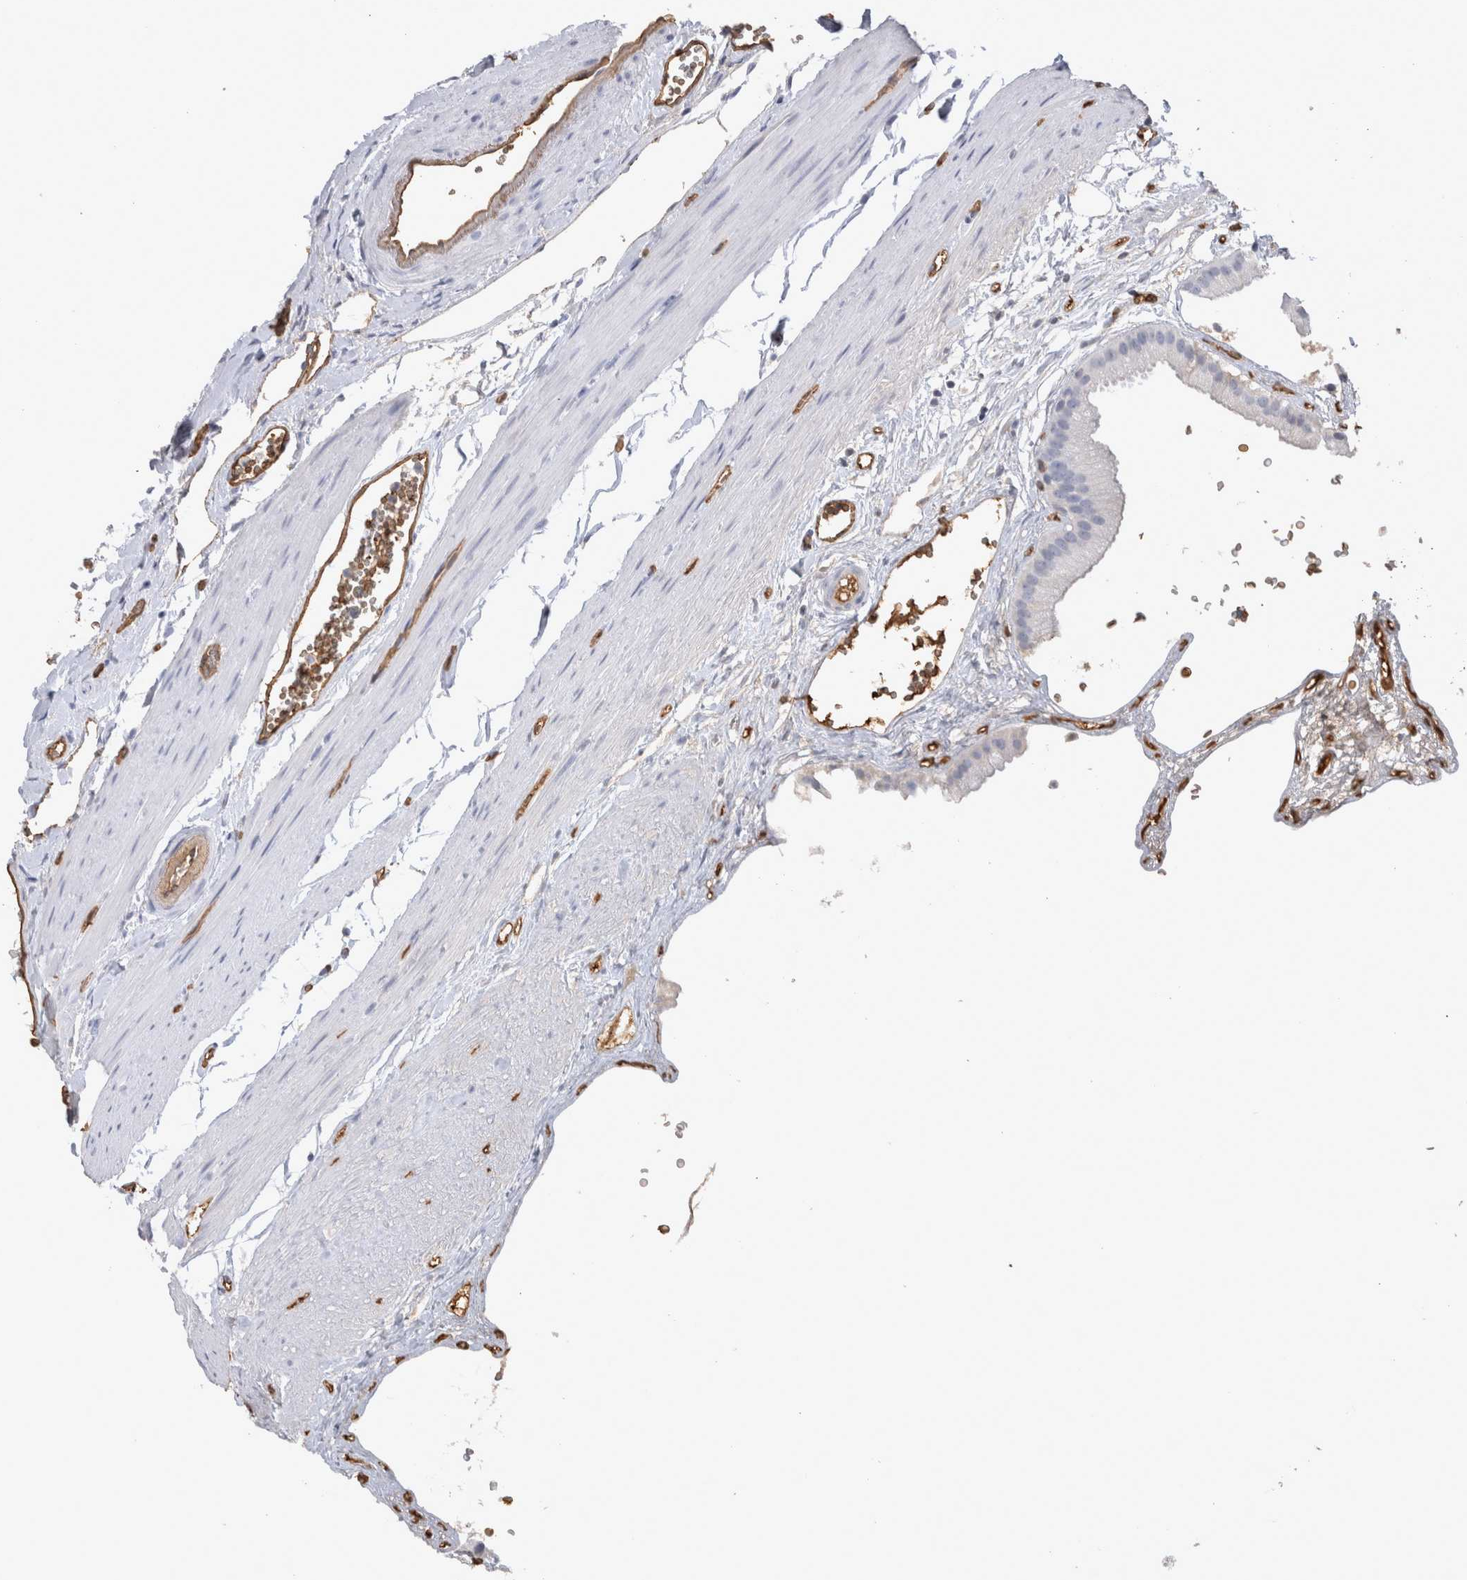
{"staining": {"intensity": "strong", "quantity": "<25%", "location": "cytoplasmic/membranous"}, "tissue": "gallbladder", "cell_type": "Glandular cells", "image_type": "normal", "snomed": [{"axis": "morphology", "description": "Normal tissue, NOS"}, {"axis": "topography", "description": "Gallbladder"}], "caption": "An IHC image of benign tissue is shown. Protein staining in brown highlights strong cytoplasmic/membranous positivity in gallbladder within glandular cells. The staining is performed using DAB (3,3'-diaminobenzidine) brown chromogen to label protein expression. The nuclei are counter-stained blue using hematoxylin.", "gene": "IL17RC", "patient": {"sex": "female", "age": 64}}